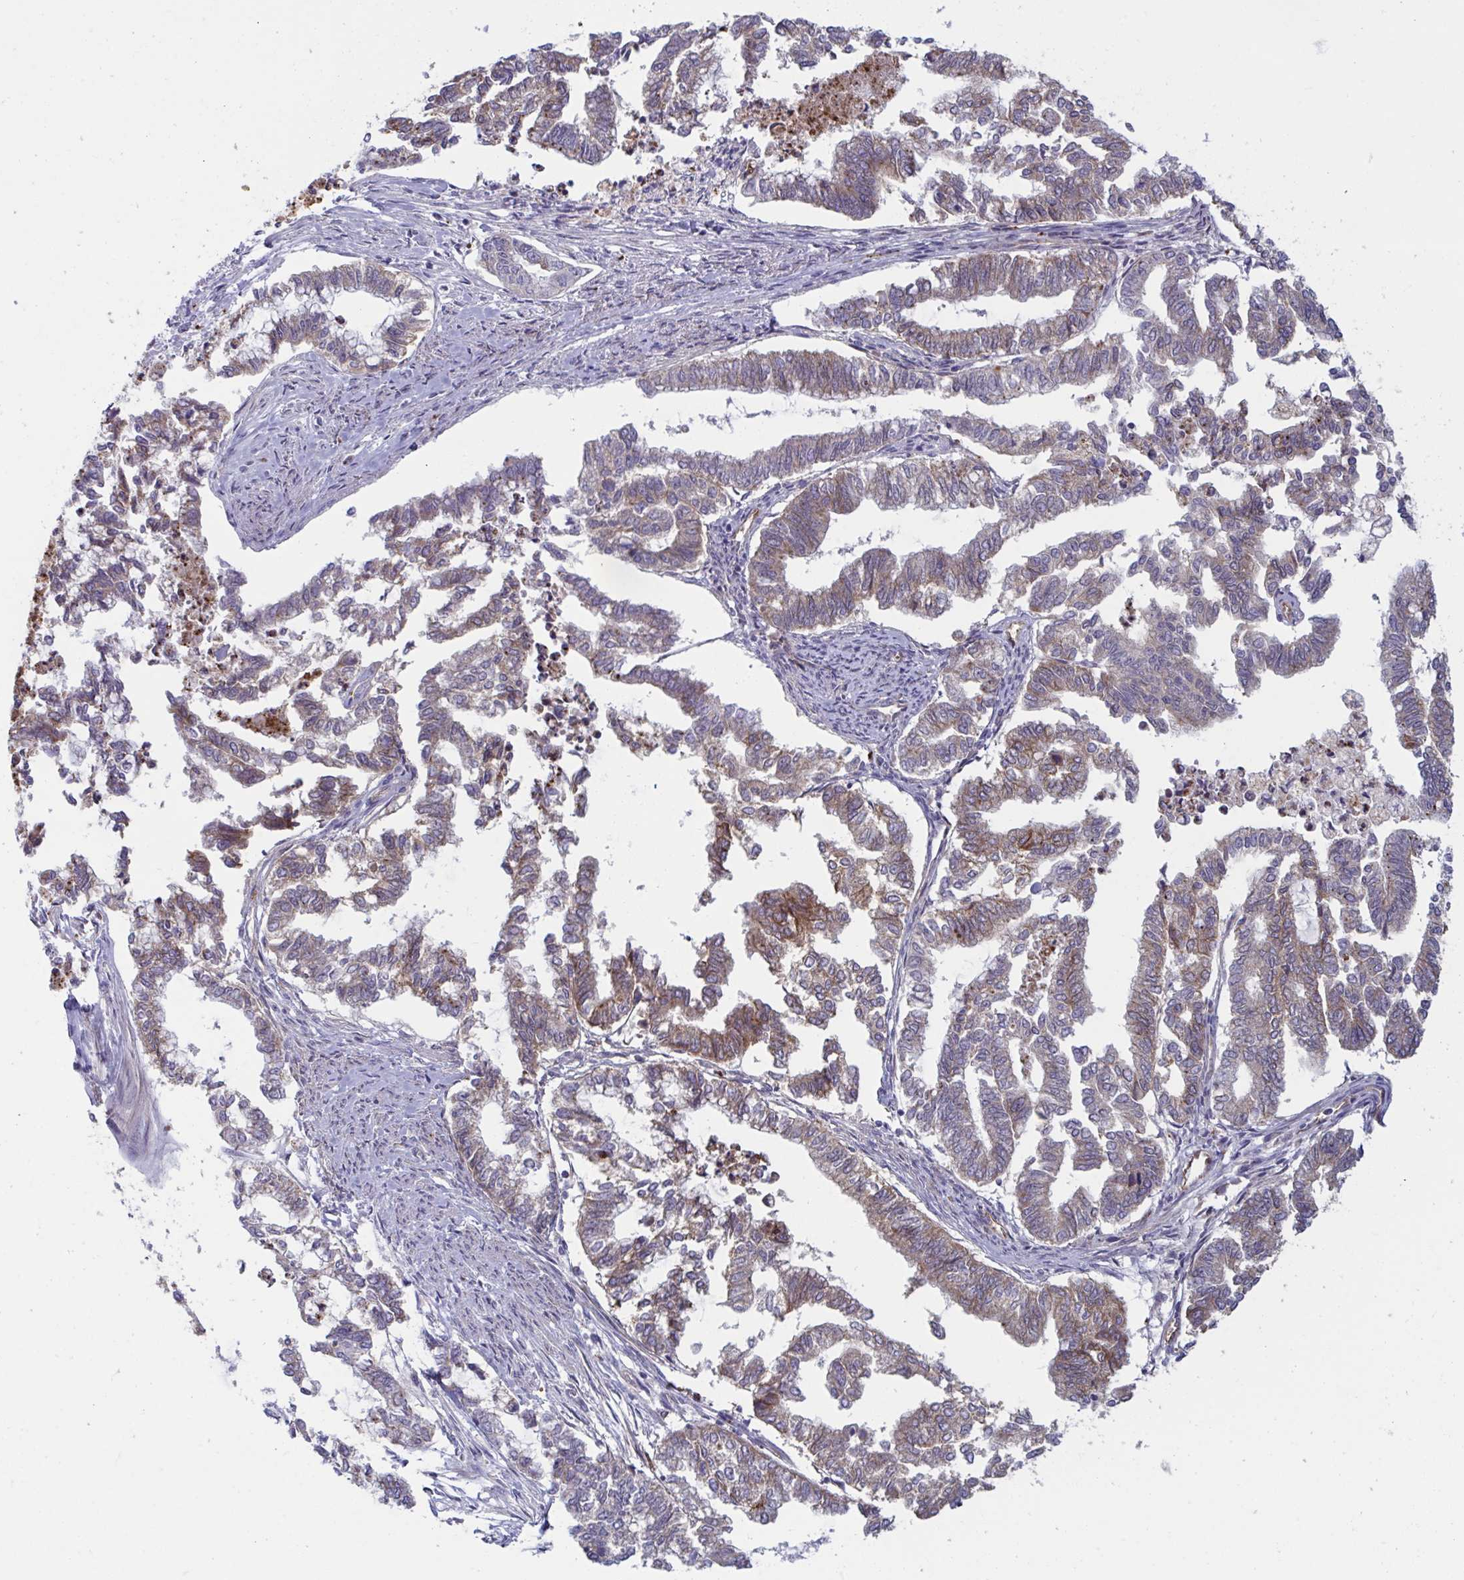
{"staining": {"intensity": "moderate", "quantity": "25%-75%", "location": "cytoplasmic/membranous"}, "tissue": "endometrial cancer", "cell_type": "Tumor cells", "image_type": "cancer", "snomed": [{"axis": "morphology", "description": "Adenocarcinoma, NOS"}, {"axis": "topography", "description": "Endometrium"}], "caption": "Protein positivity by immunohistochemistry exhibits moderate cytoplasmic/membranous positivity in about 25%-75% of tumor cells in adenocarcinoma (endometrial). (Stains: DAB in brown, nuclei in blue, Microscopy: brightfield microscopy at high magnification).", "gene": "SLC9A6", "patient": {"sex": "female", "age": 79}}